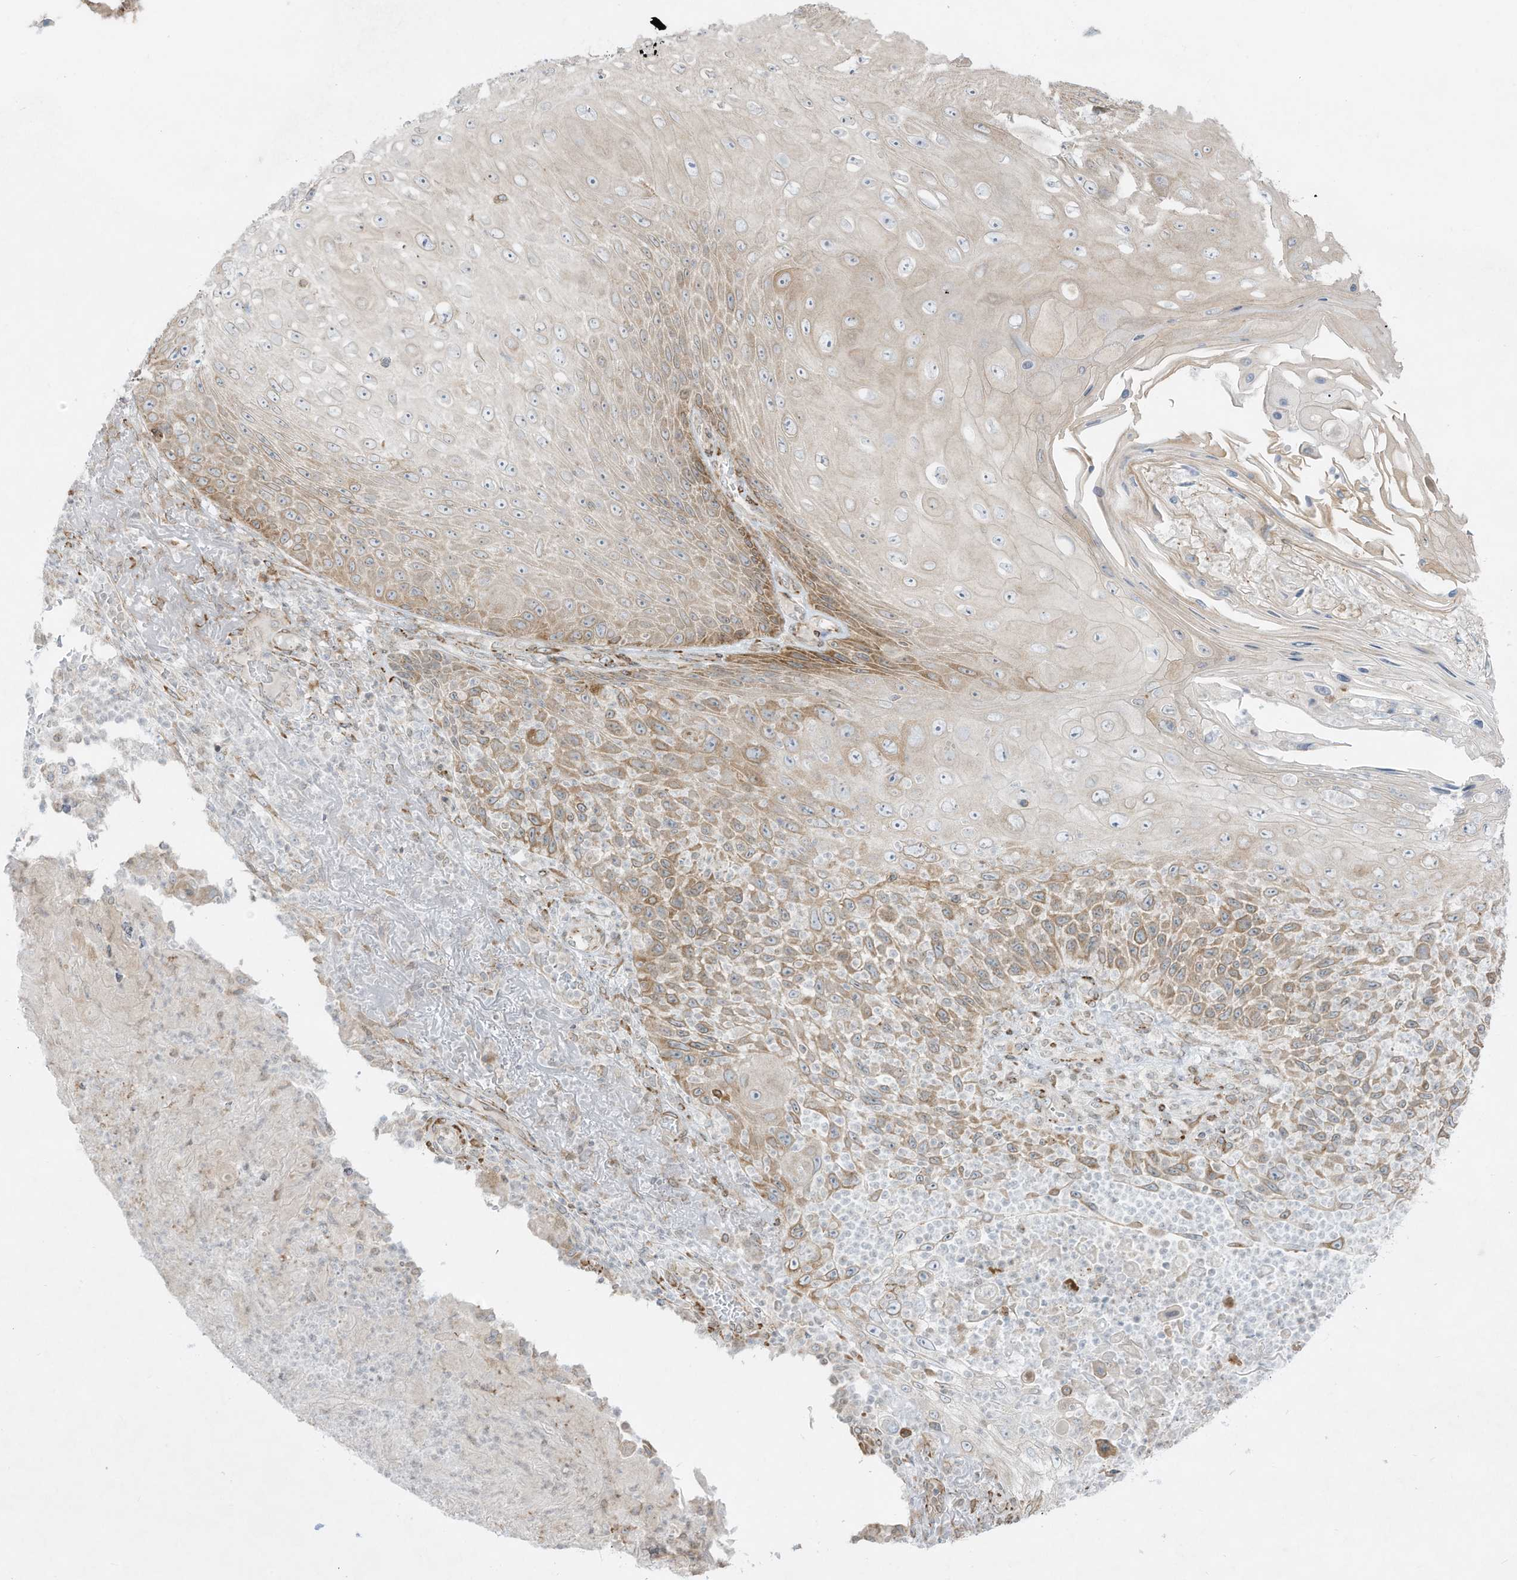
{"staining": {"intensity": "moderate", "quantity": "25%-75%", "location": "cytoplasmic/membranous"}, "tissue": "skin cancer", "cell_type": "Tumor cells", "image_type": "cancer", "snomed": [{"axis": "morphology", "description": "Squamous cell carcinoma, NOS"}, {"axis": "topography", "description": "Skin"}], "caption": "Tumor cells display moderate cytoplasmic/membranous expression in about 25%-75% of cells in skin cancer (squamous cell carcinoma).", "gene": "PTK6", "patient": {"sex": "female", "age": 88}}